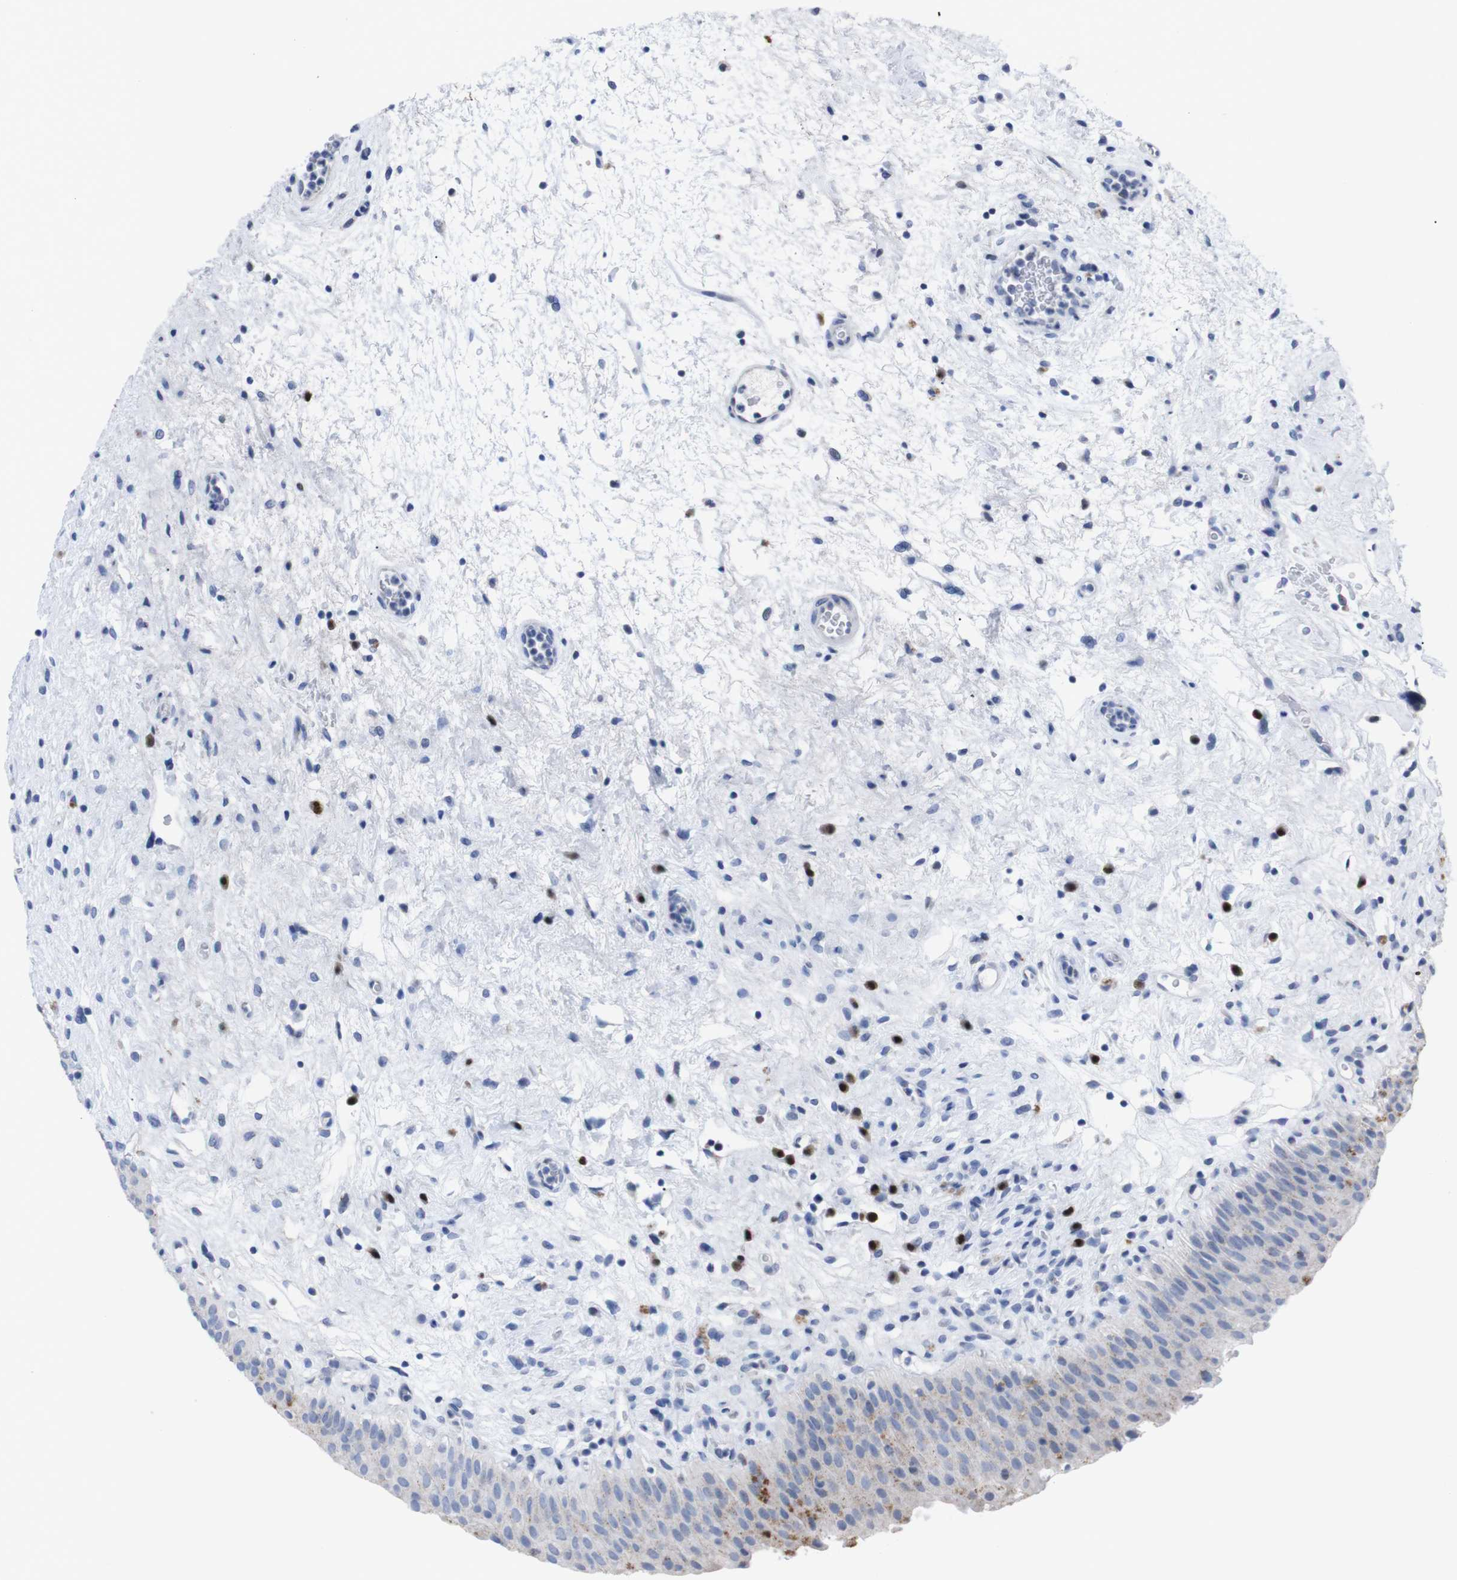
{"staining": {"intensity": "moderate", "quantity": "<25%", "location": "cytoplasmic/membranous"}, "tissue": "urinary bladder", "cell_type": "Urothelial cells", "image_type": "normal", "snomed": [{"axis": "morphology", "description": "Normal tissue, NOS"}, {"axis": "topography", "description": "Urinary bladder"}], "caption": "Immunohistochemistry (DAB) staining of unremarkable human urinary bladder shows moderate cytoplasmic/membranous protein expression in approximately <25% of urothelial cells. The staining is performed using DAB brown chromogen to label protein expression. The nuclei are counter-stained blue using hematoxylin.", "gene": "IRF4", "patient": {"sex": "male", "age": 46}}